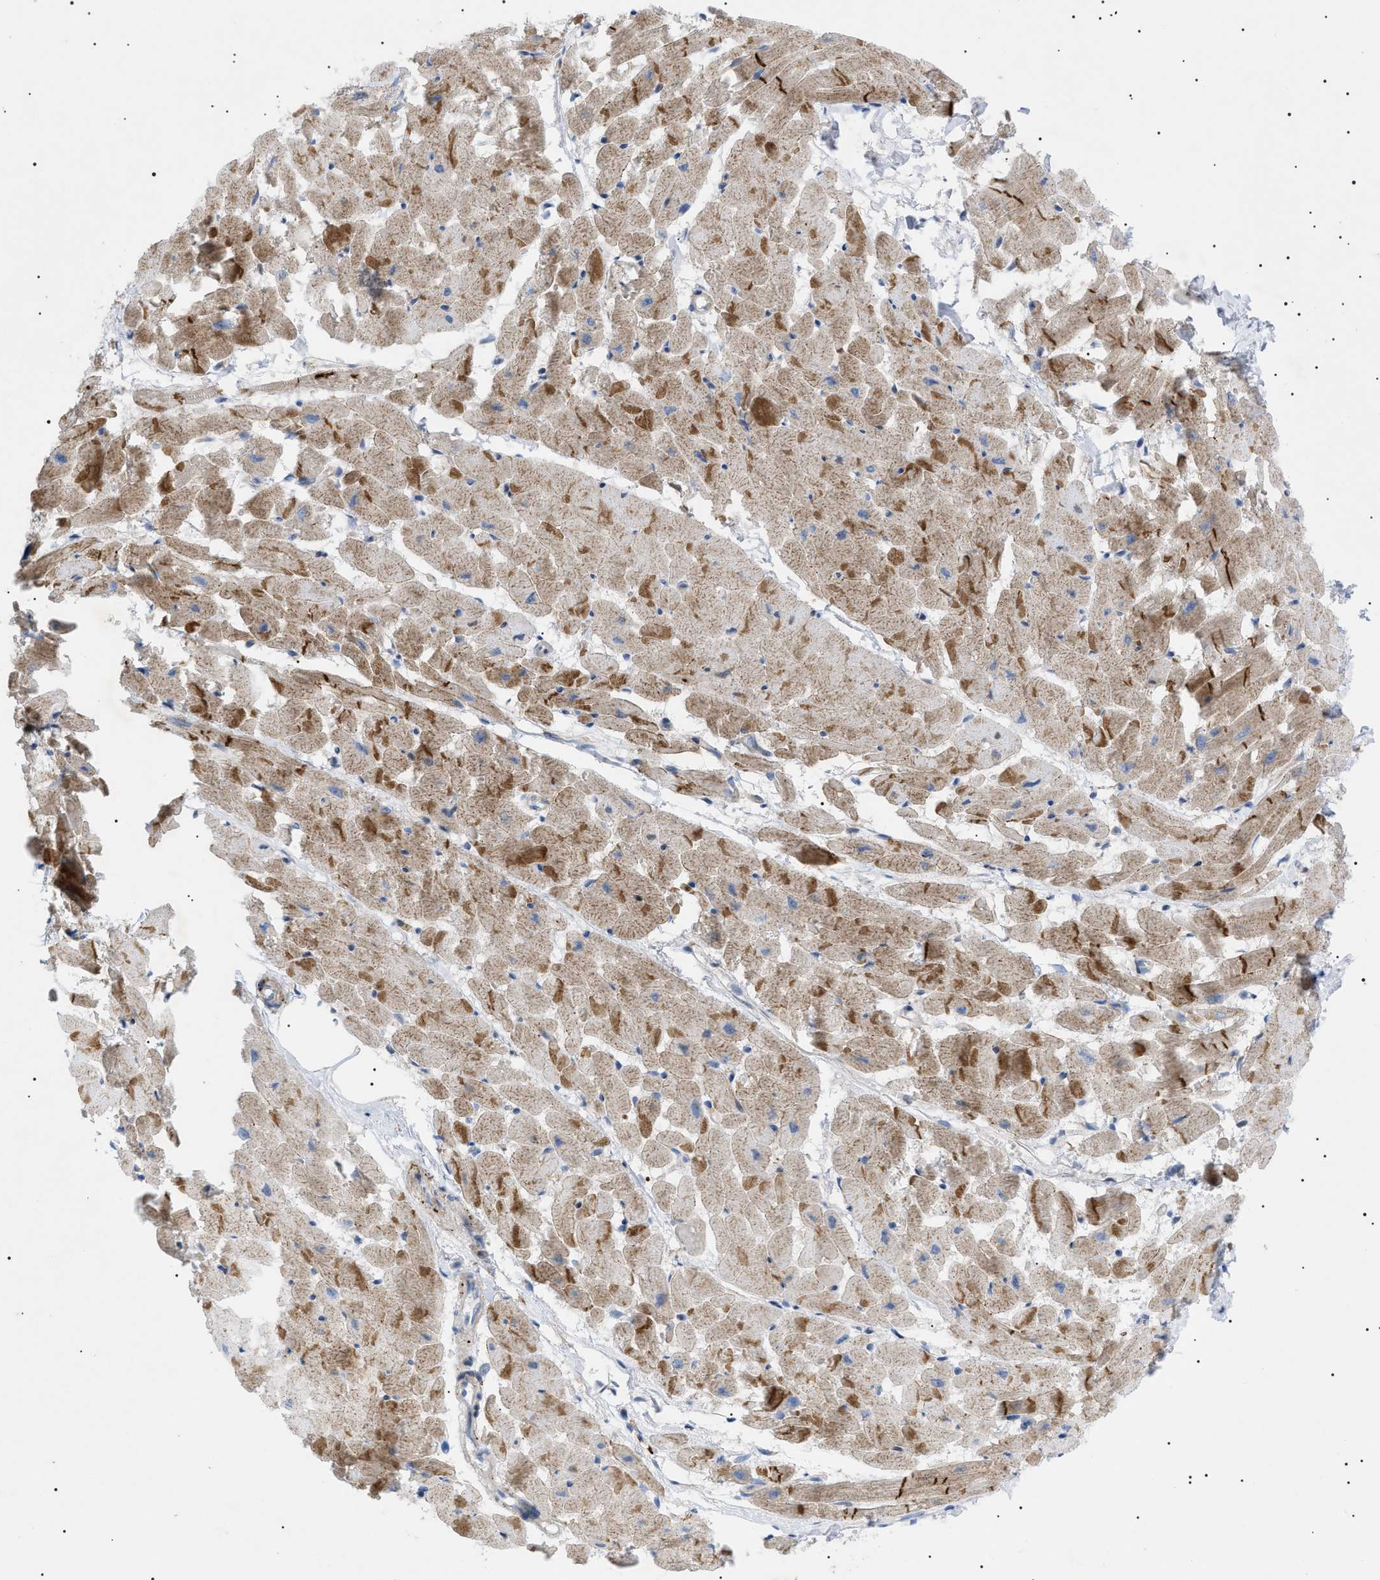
{"staining": {"intensity": "strong", "quantity": ">75%", "location": "cytoplasmic/membranous"}, "tissue": "heart muscle", "cell_type": "Cardiomyocytes", "image_type": "normal", "snomed": [{"axis": "morphology", "description": "Normal tissue, NOS"}, {"axis": "topography", "description": "Heart"}], "caption": "Immunohistochemical staining of benign heart muscle shows strong cytoplasmic/membranous protein expression in about >75% of cardiomyocytes.", "gene": "SFXN5", "patient": {"sex": "female", "age": 19}}